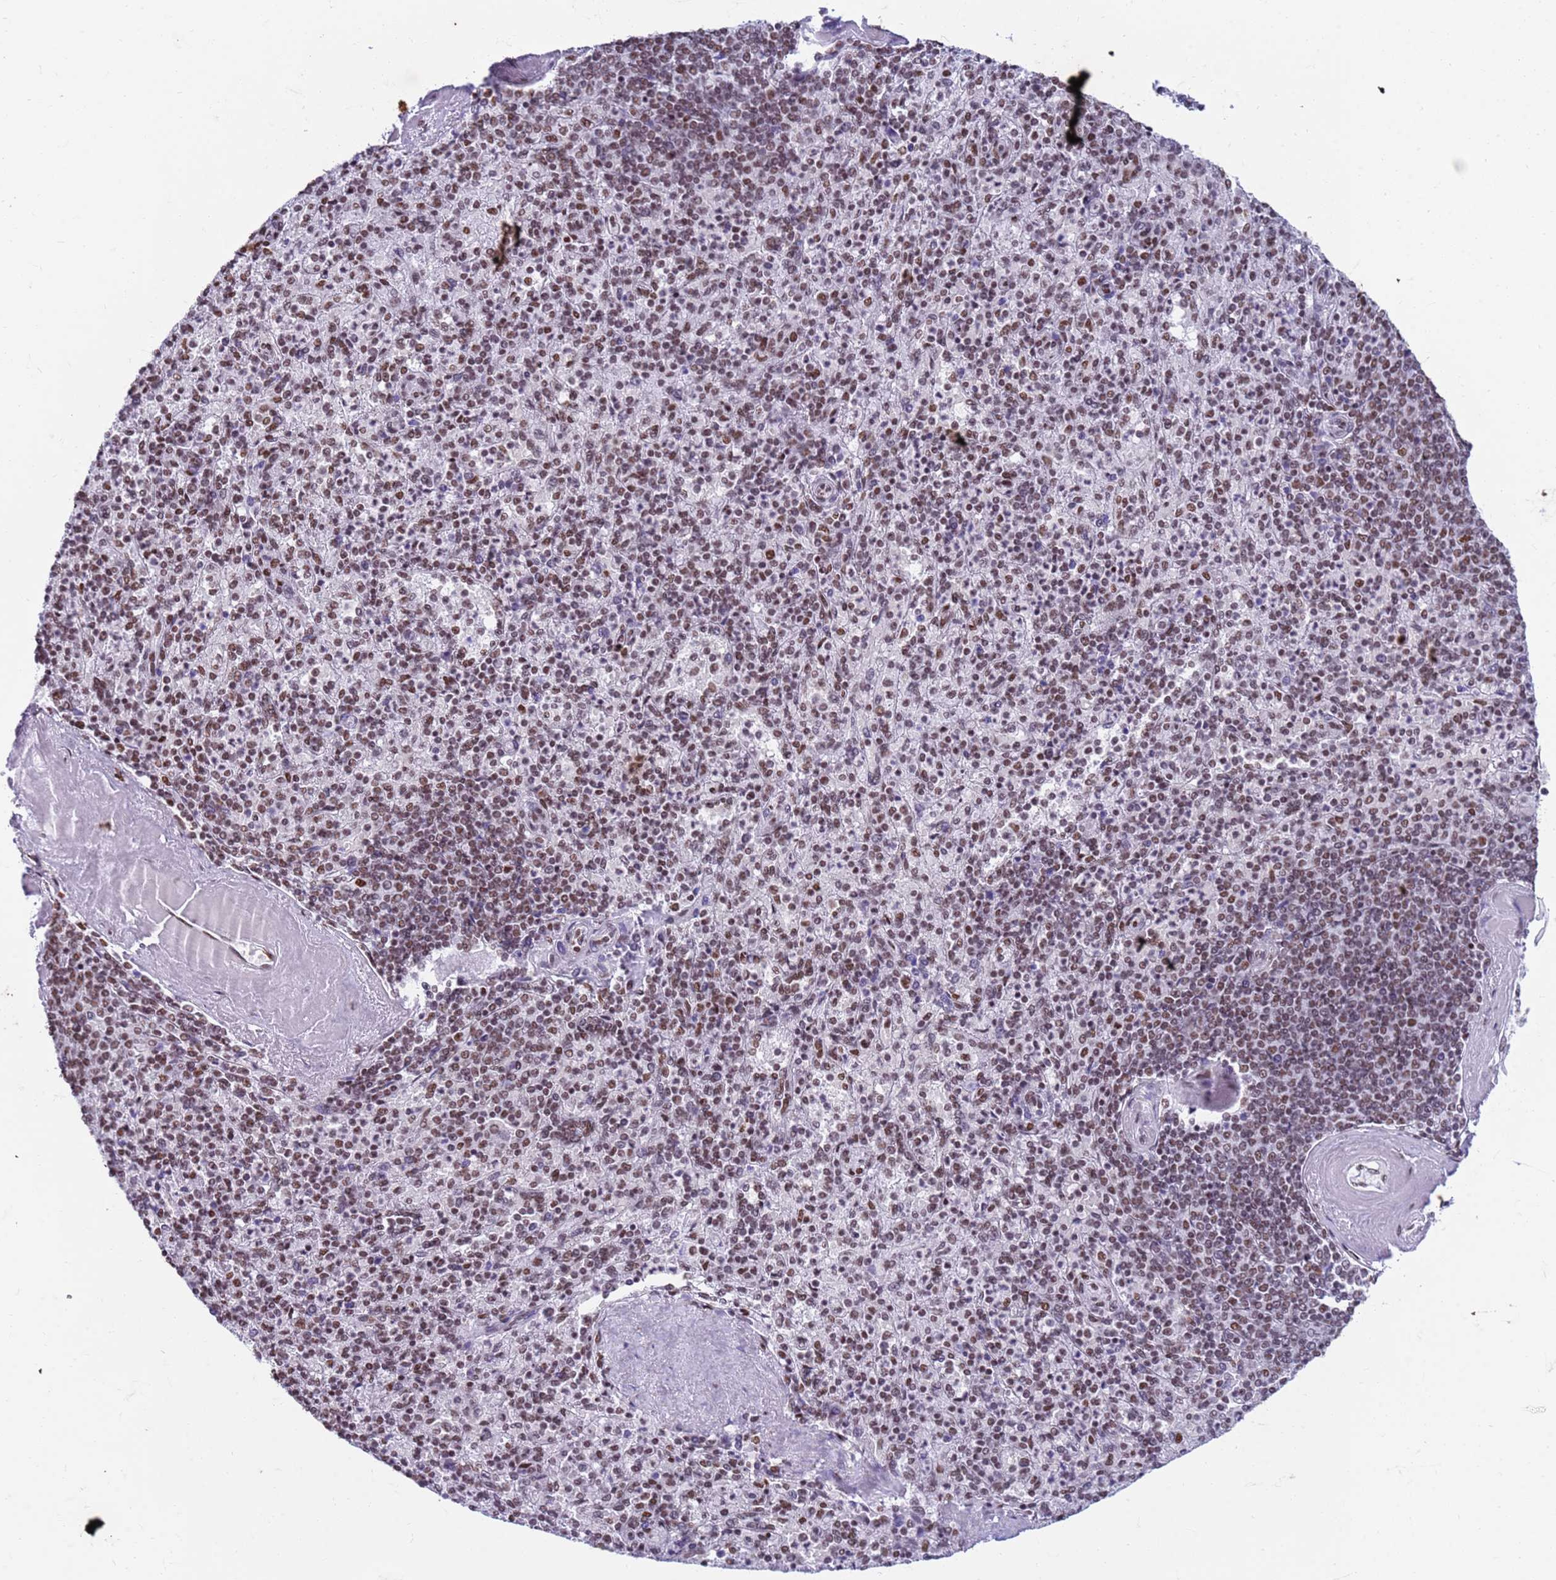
{"staining": {"intensity": "moderate", "quantity": ">75%", "location": "nuclear"}, "tissue": "spleen", "cell_type": "Cells in red pulp", "image_type": "normal", "snomed": [{"axis": "morphology", "description": "Normal tissue, NOS"}, {"axis": "topography", "description": "Spleen"}], "caption": "About >75% of cells in red pulp in normal spleen exhibit moderate nuclear protein expression as visualized by brown immunohistochemical staining.", "gene": "FAM170B", "patient": {"sex": "male", "age": 82}}